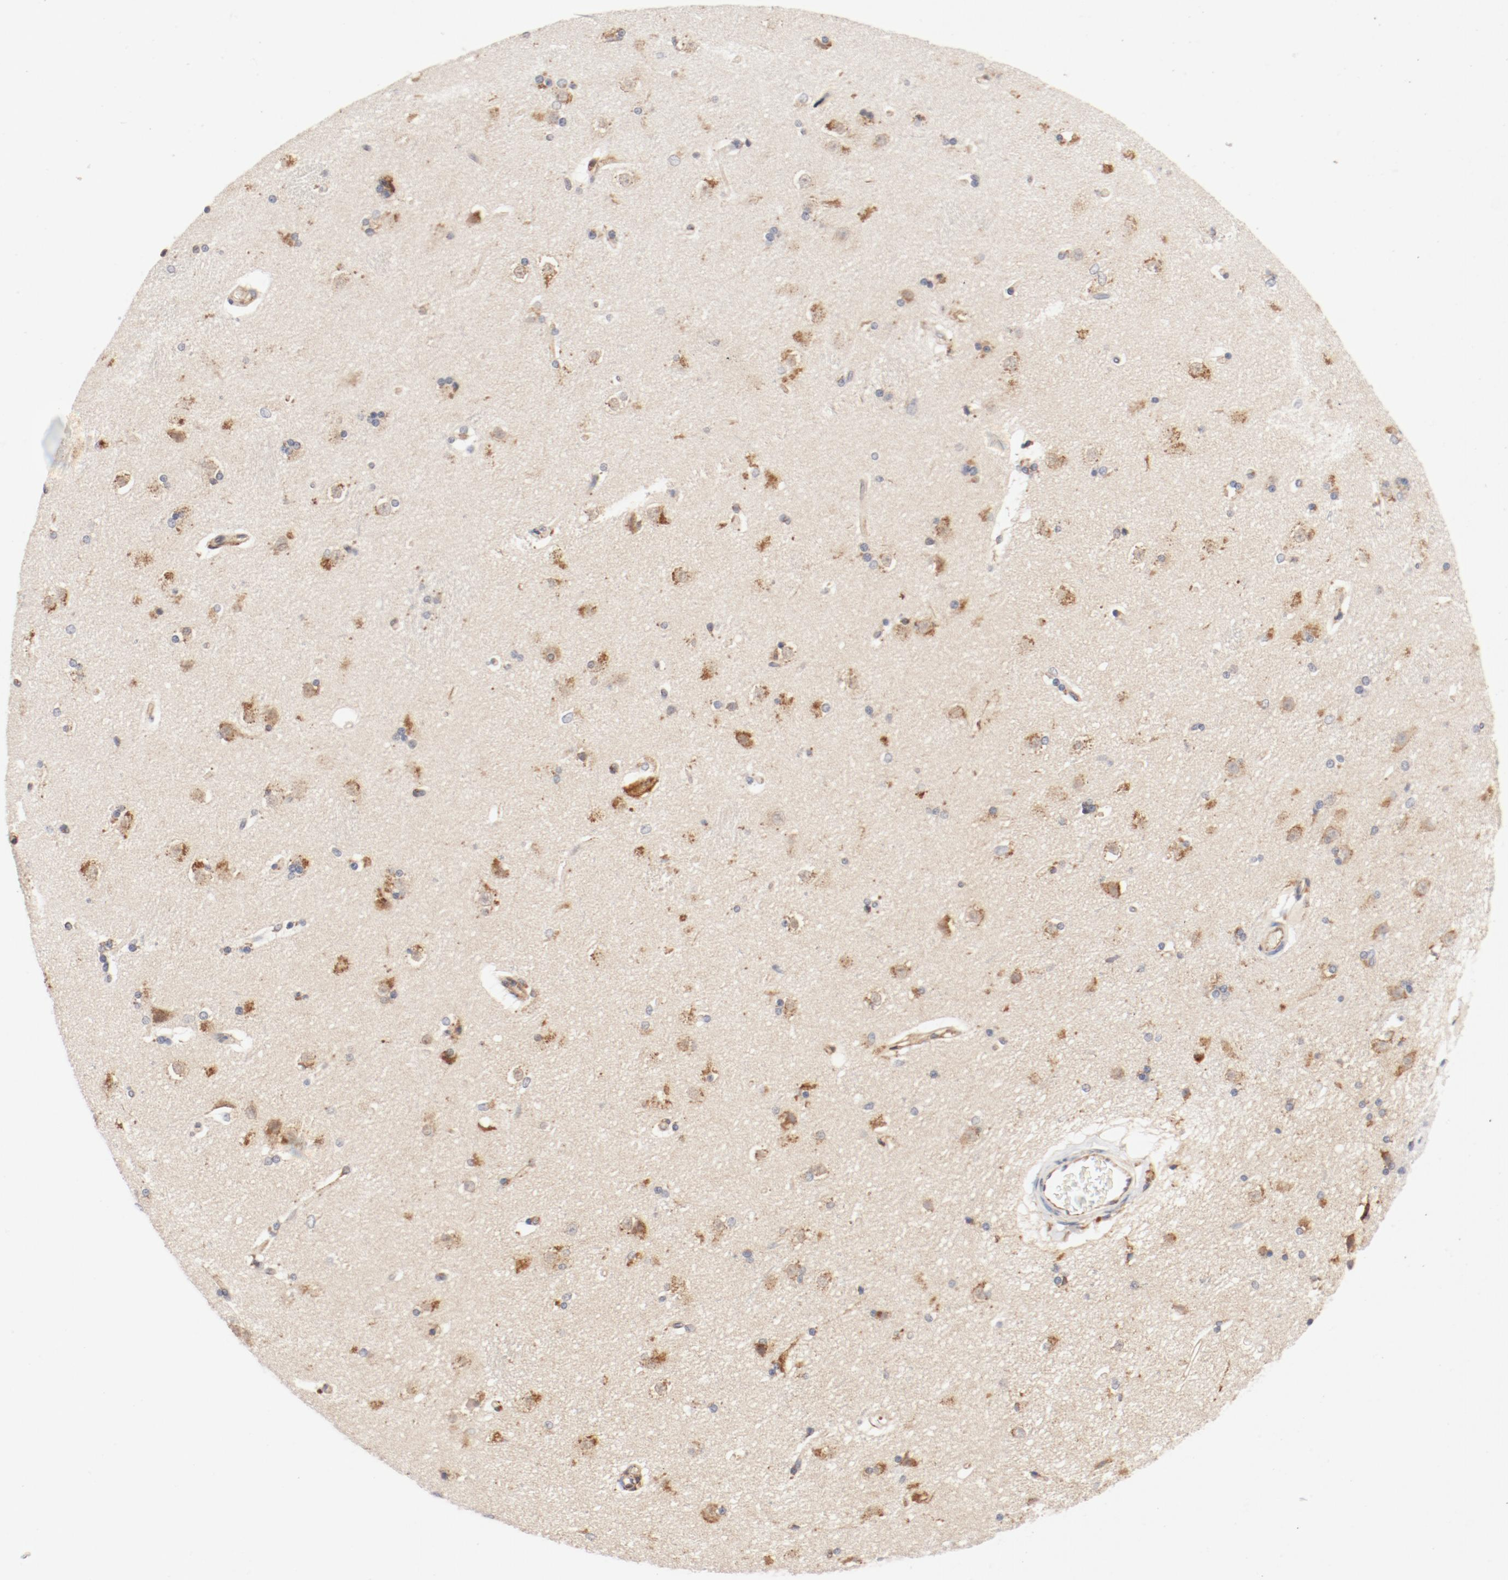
{"staining": {"intensity": "moderate", "quantity": "25%-75%", "location": "cytoplasmic/membranous"}, "tissue": "caudate", "cell_type": "Glial cells", "image_type": "normal", "snomed": [{"axis": "morphology", "description": "Normal tissue, NOS"}, {"axis": "topography", "description": "Lateral ventricle wall"}], "caption": "Protein analysis of normal caudate demonstrates moderate cytoplasmic/membranous expression in approximately 25%-75% of glial cells. The protein of interest is shown in brown color, while the nuclei are stained blue.", "gene": "PDPK1", "patient": {"sex": "female", "age": 19}}